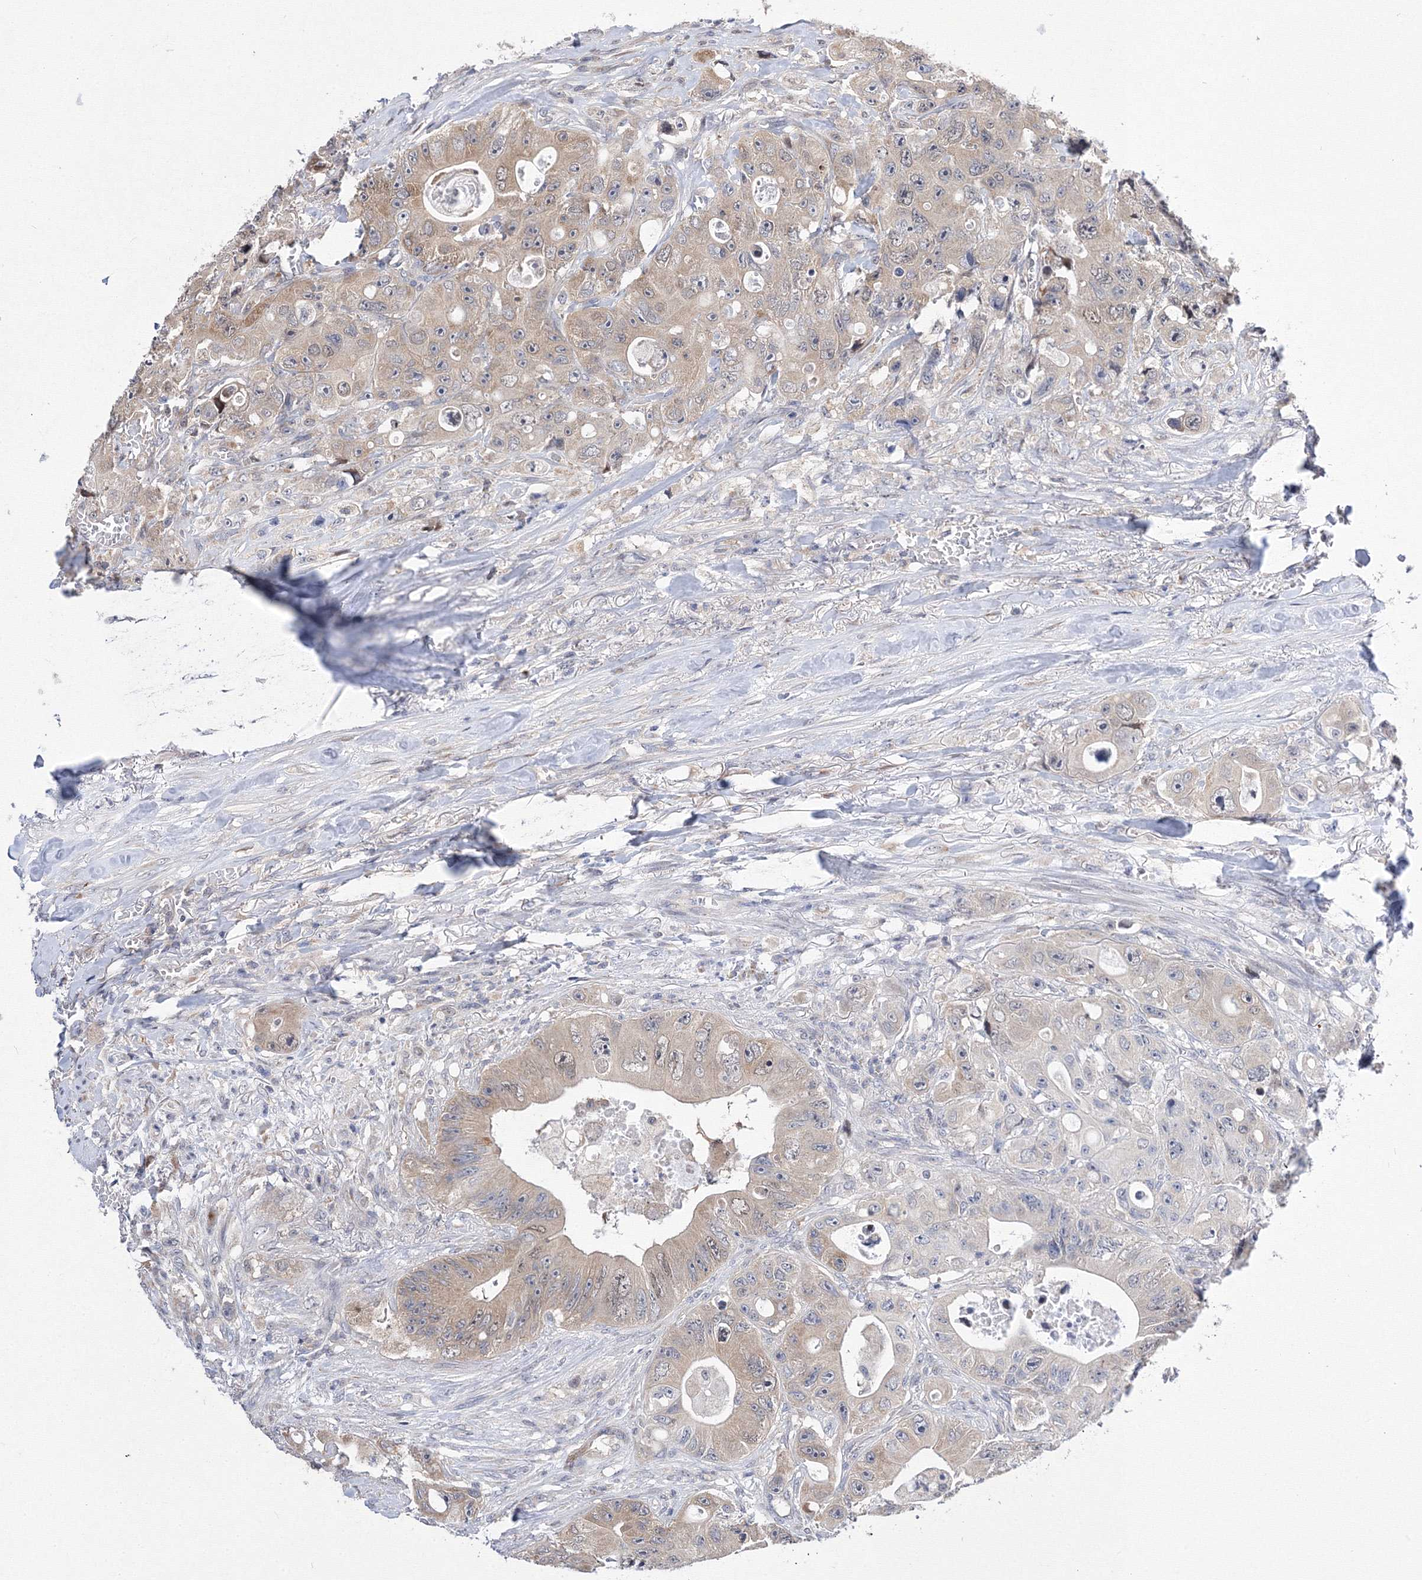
{"staining": {"intensity": "moderate", "quantity": ">75%", "location": "cytoplasmic/membranous"}, "tissue": "colorectal cancer", "cell_type": "Tumor cells", "image_type": "cancer", "snomed": [{"axis": "morphology", "description": "Adenocarcinoma, NOS"}, {"axis": "topography", "description": "Colon"}], "caption": "Moderate cytoplasmic/membranous staining for a protein is appreciated in about >75% of tumor cells of colorectal cancer (adenocarcinoma) using IHC.", "gene": "GPN1", "patient": {"sex": "female", "age": 46}}